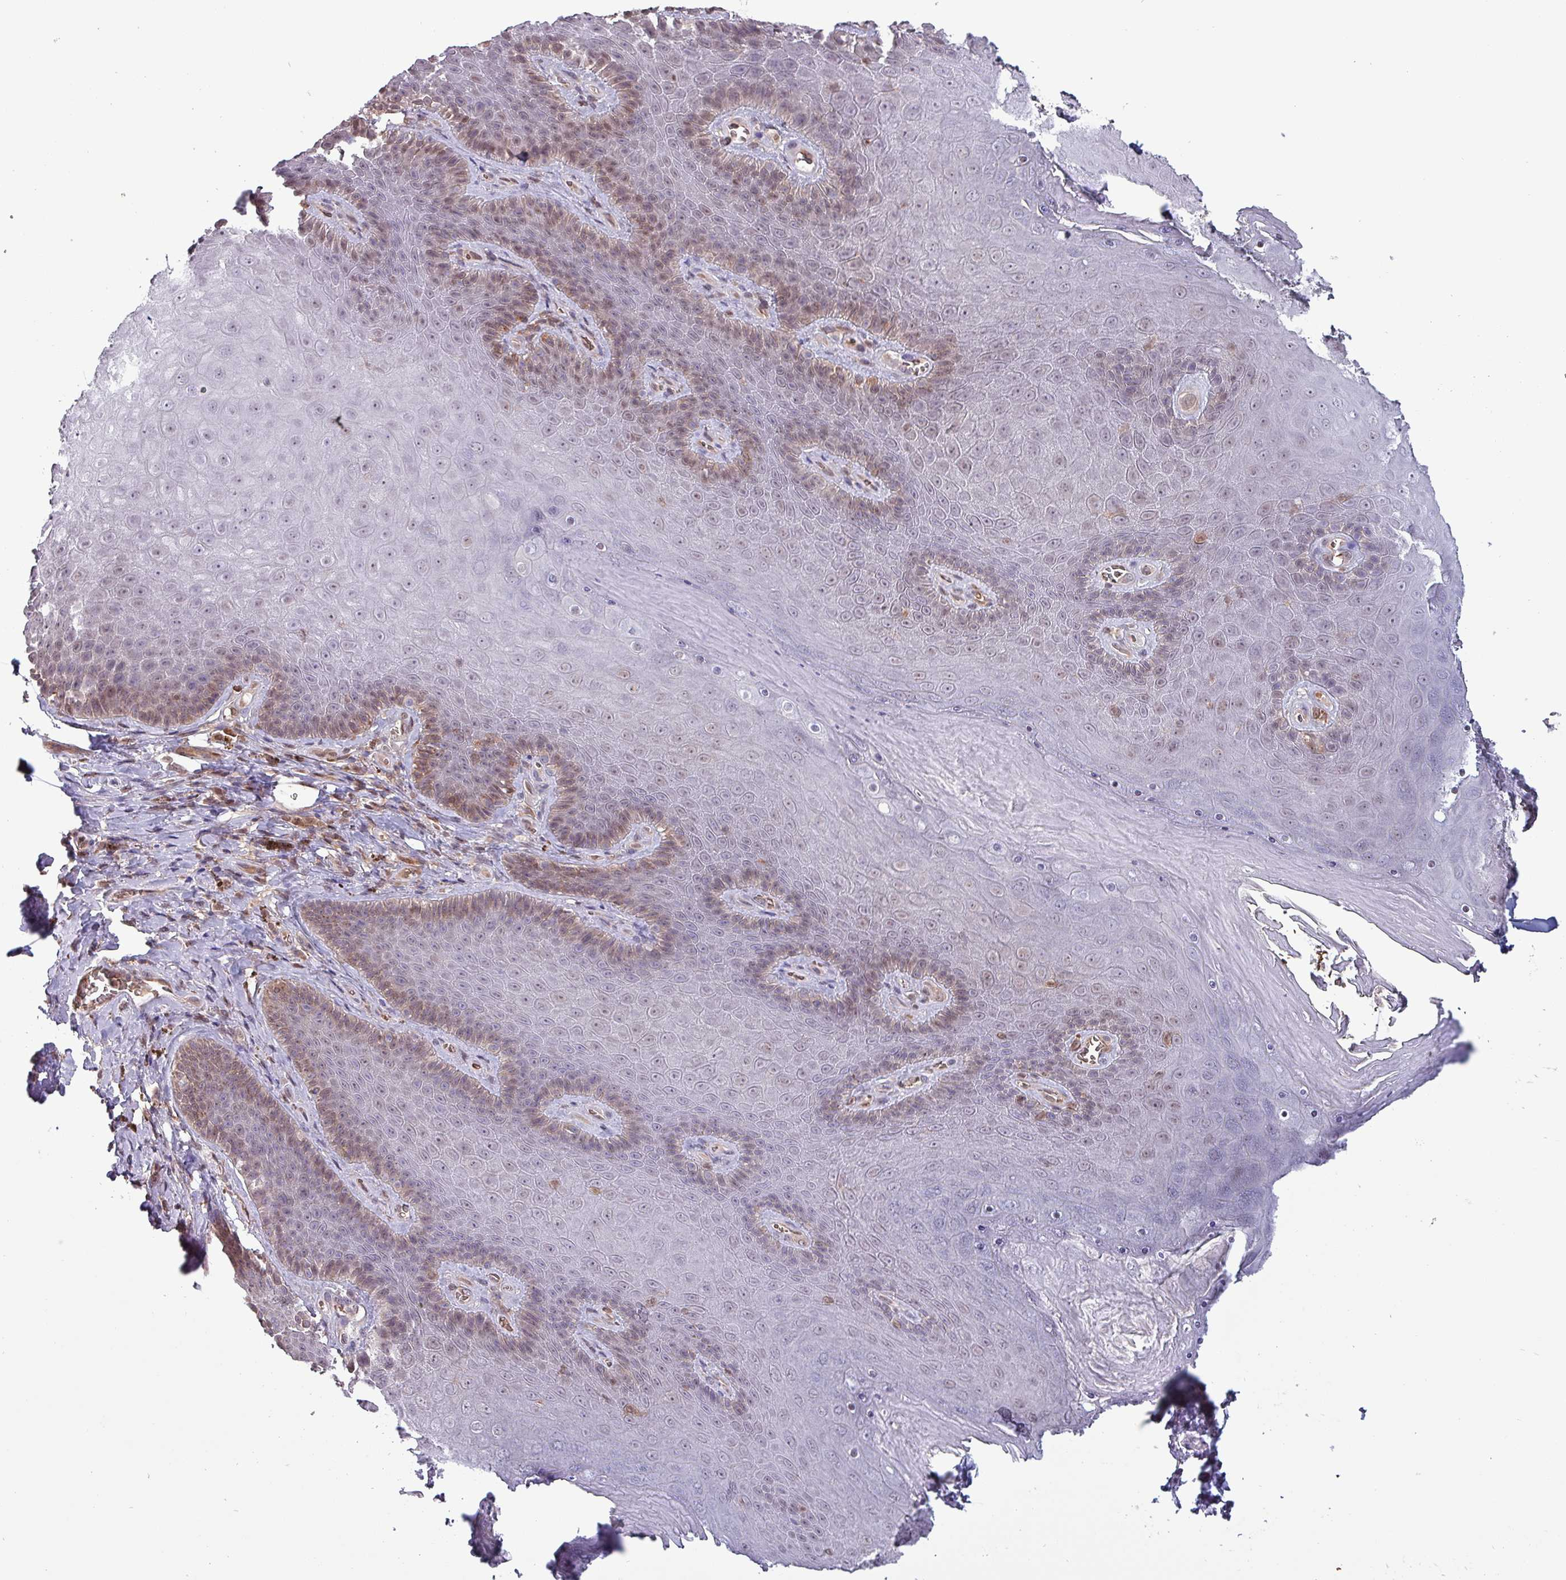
{"staining": {"intensity": "moderate", "quantity": "<25%", "location": "cytoplasmic/membranous,nuclear"}, "tissue": "skin", "cell_type": "Epidermal cells", "image_type": "normal", "snomed": [{"axis": "morphology", "description": "Normal tissue, NOS"}, {"axis": "topography", "description": "Anal"}, {"axis": "topography", "description": "Peripheral nerve tissue"}], "caption": "A brown stain highlights moderate cytoplasmic/membranous,nuclear expression of a protein in epidermal cells of unremarkable skin.", "gene": "PSMB8", "patient": {"sex": "male", "age": 53}}